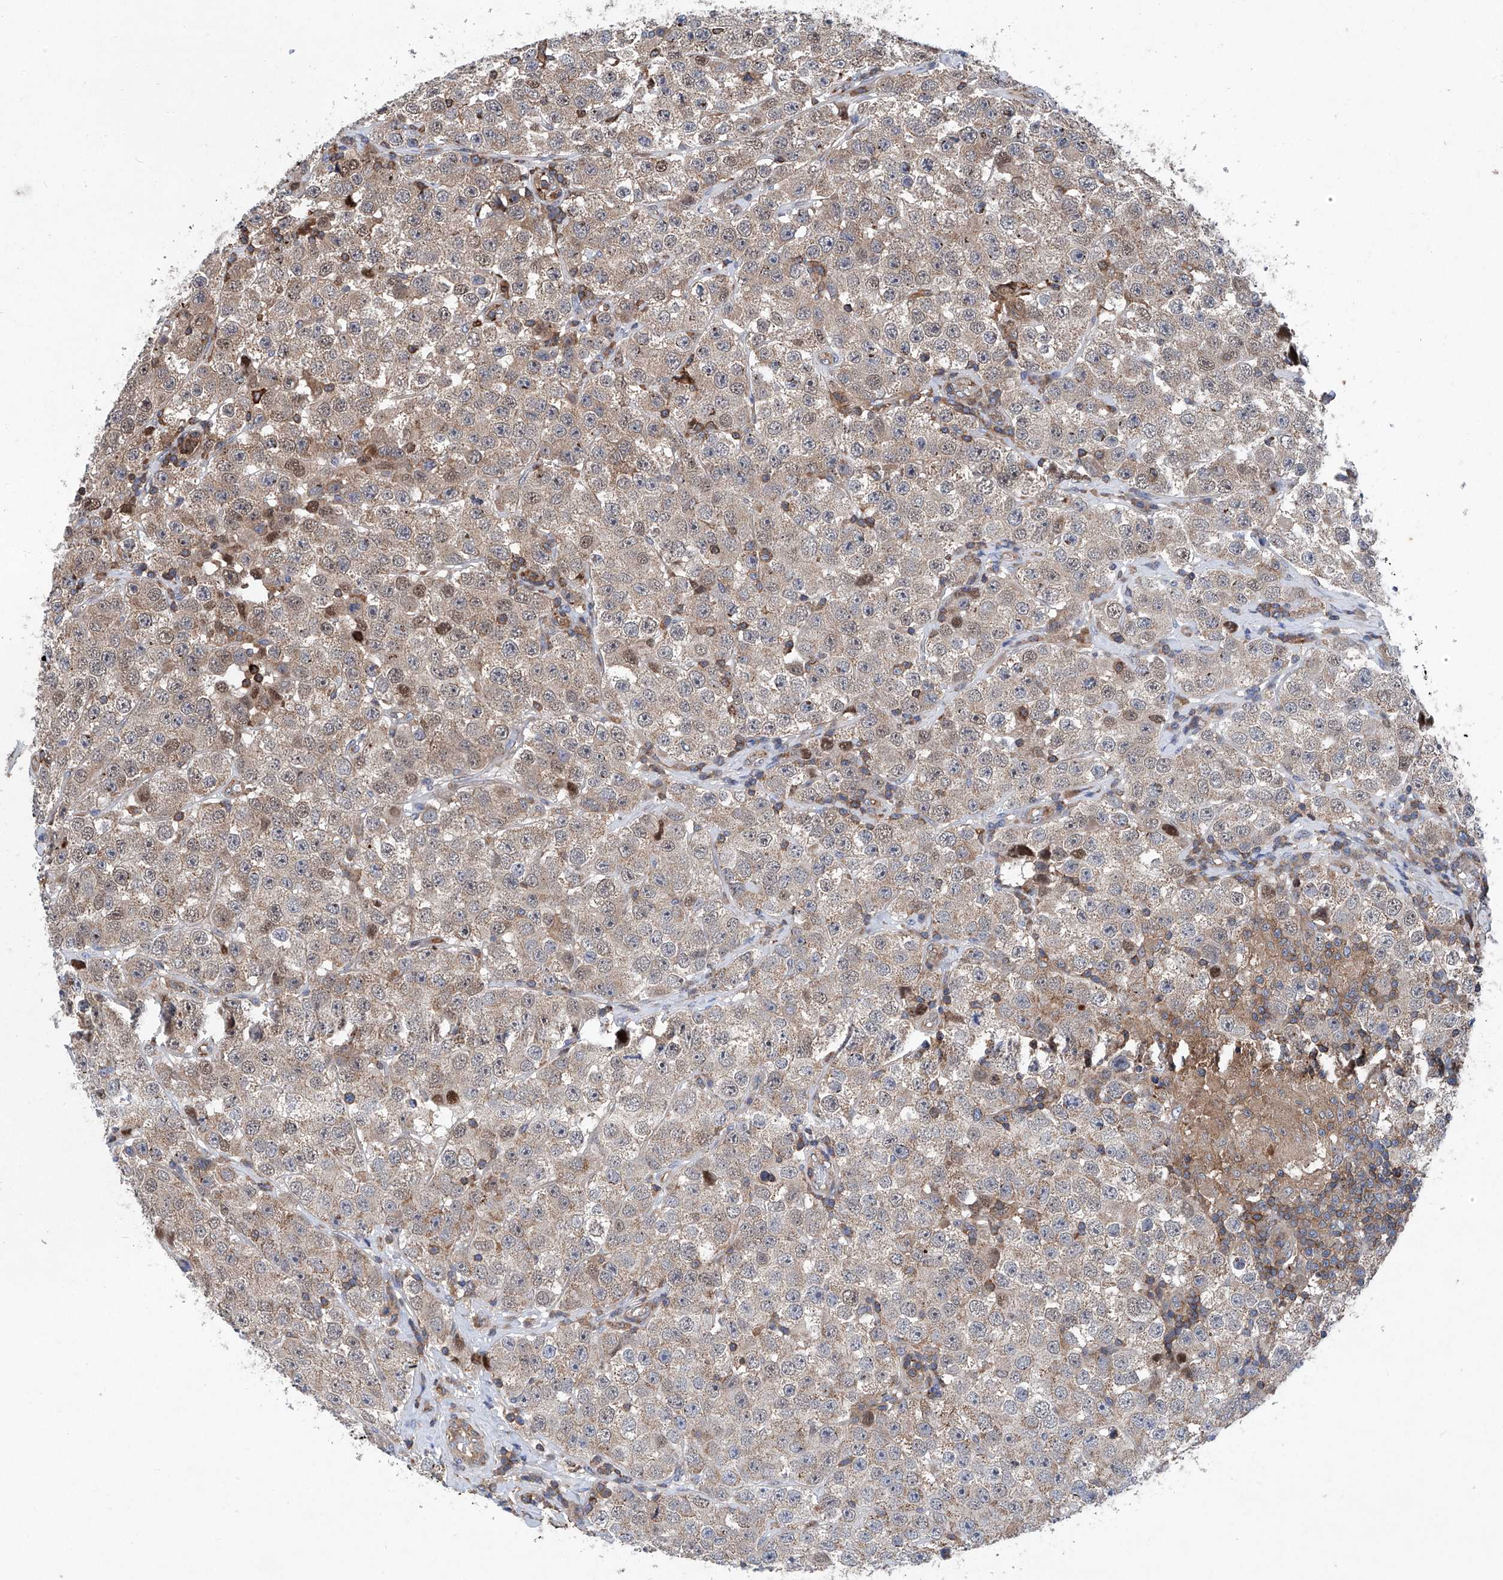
{"staining": {"intensity": "weak", "quantity": ">75%", "location": "cytoplasmic/membranous,nuclear"}, "tissue": "testis cancer", "cell_type": "Tumor cells", "image_type": "cancer", "snomed": [{"axis": "morphology", "description": "Seminoma, NOS"}, {"axis": "topography", "description": "Testis"}], "caption": "Brown immunohistochemical staining in human testis cancer shows weak cytoplasmic/membranous and nuclear positivity in about >75% of tumor cells.", "gene": "NT5C3A", "patient": {"sex": "male", "age": 28}}